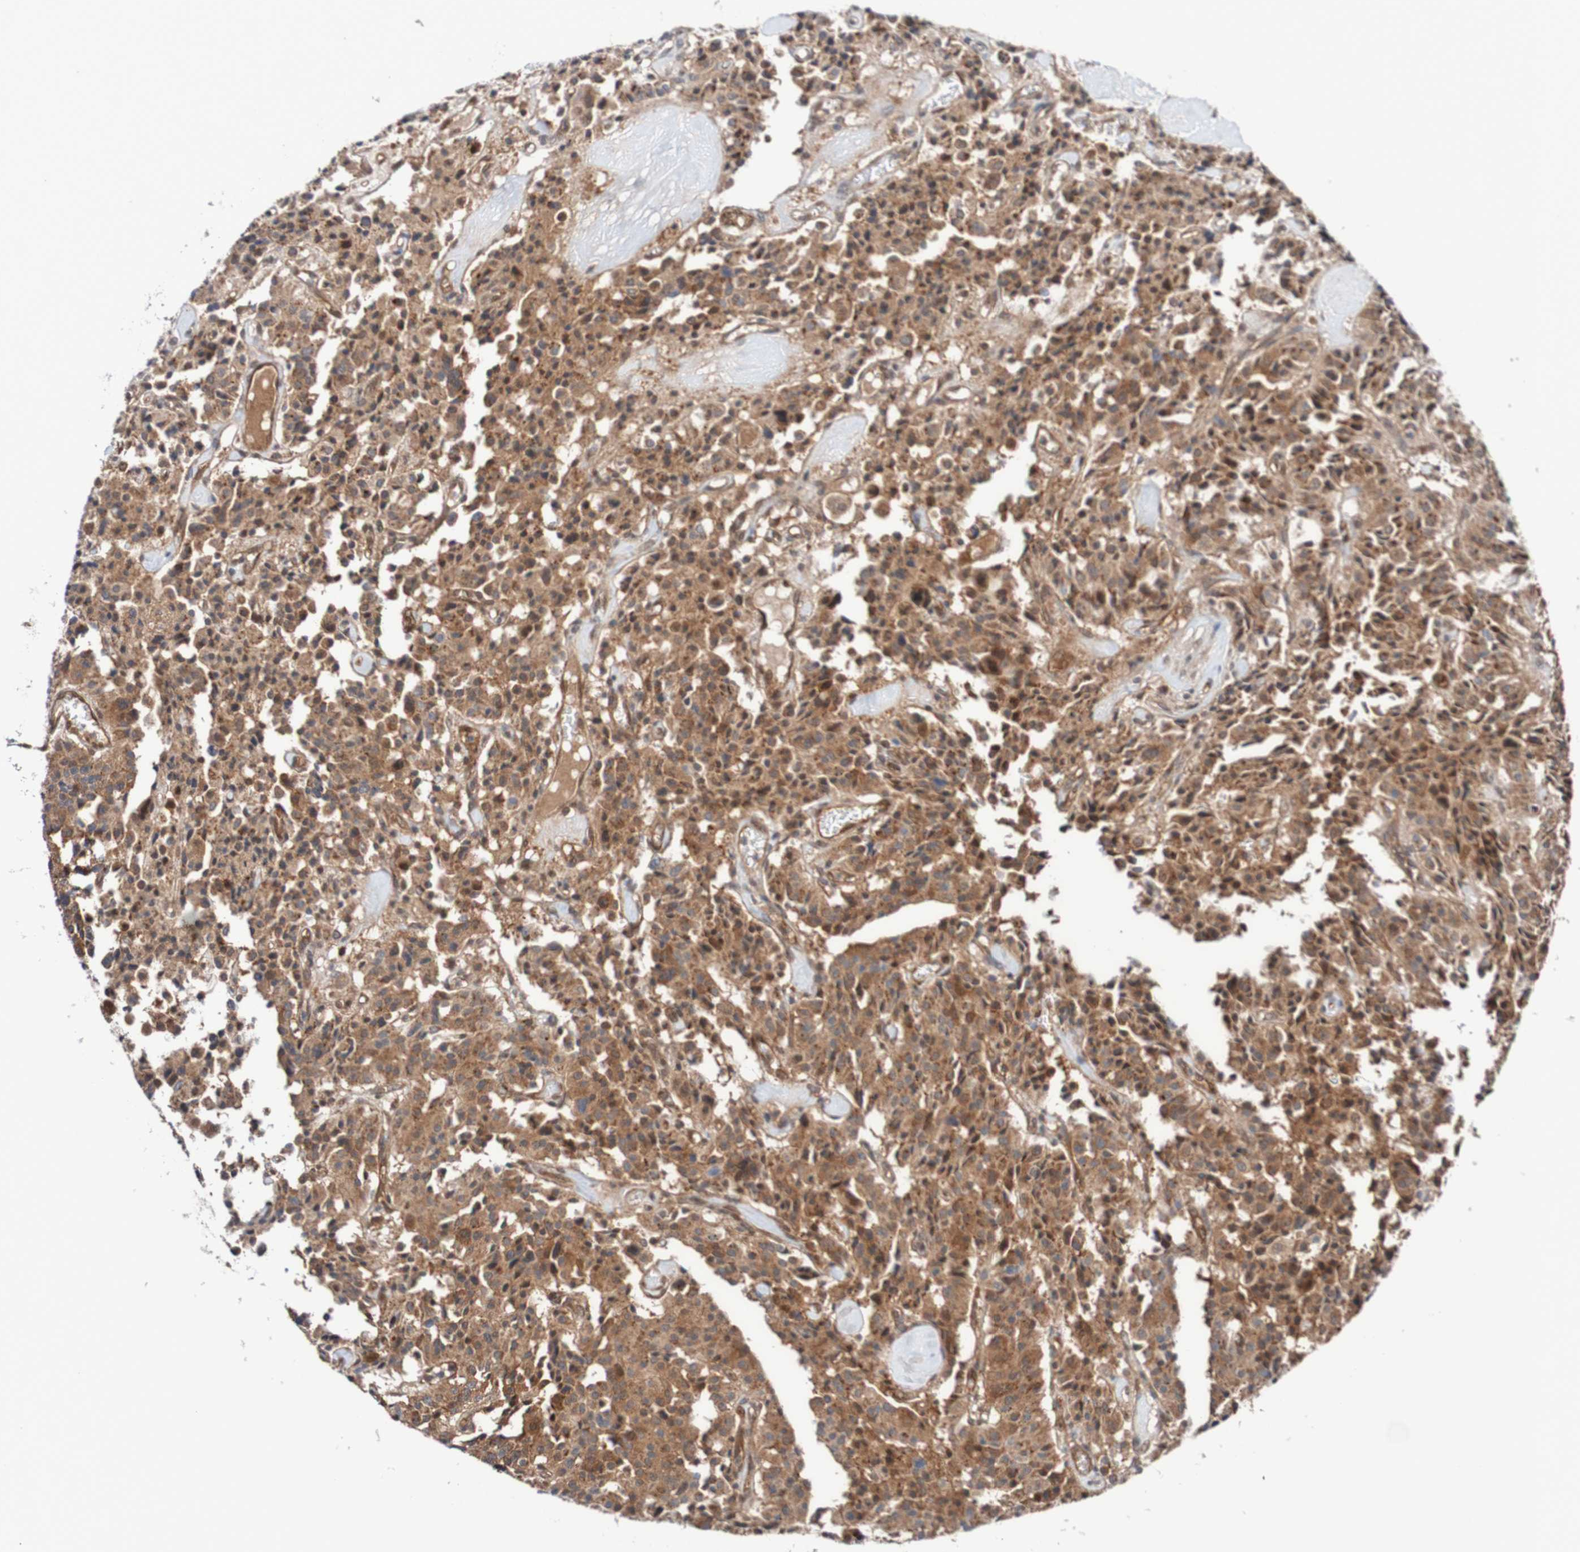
{"staining": {"intensity": "moderate", "quantity": ">75%", "location": "cytoplasmic/membranous"}, "tissue": "carcinoid", "cell_type": "Tumor cells", "image_type": "cancer", "snomed": [{"axis": "morphology", "description": "Carcinoid, malignant, NOS"}, {"axis": "topography", "description": "Lung"}], "caption": "The image exhibits a brown stain indicating the presence of a protein in the cytoplasmic/membranous of tumor cells in malignant carcinoid.", "gene": "RIGI", "patient": {"sex": "male", "age": 30}}